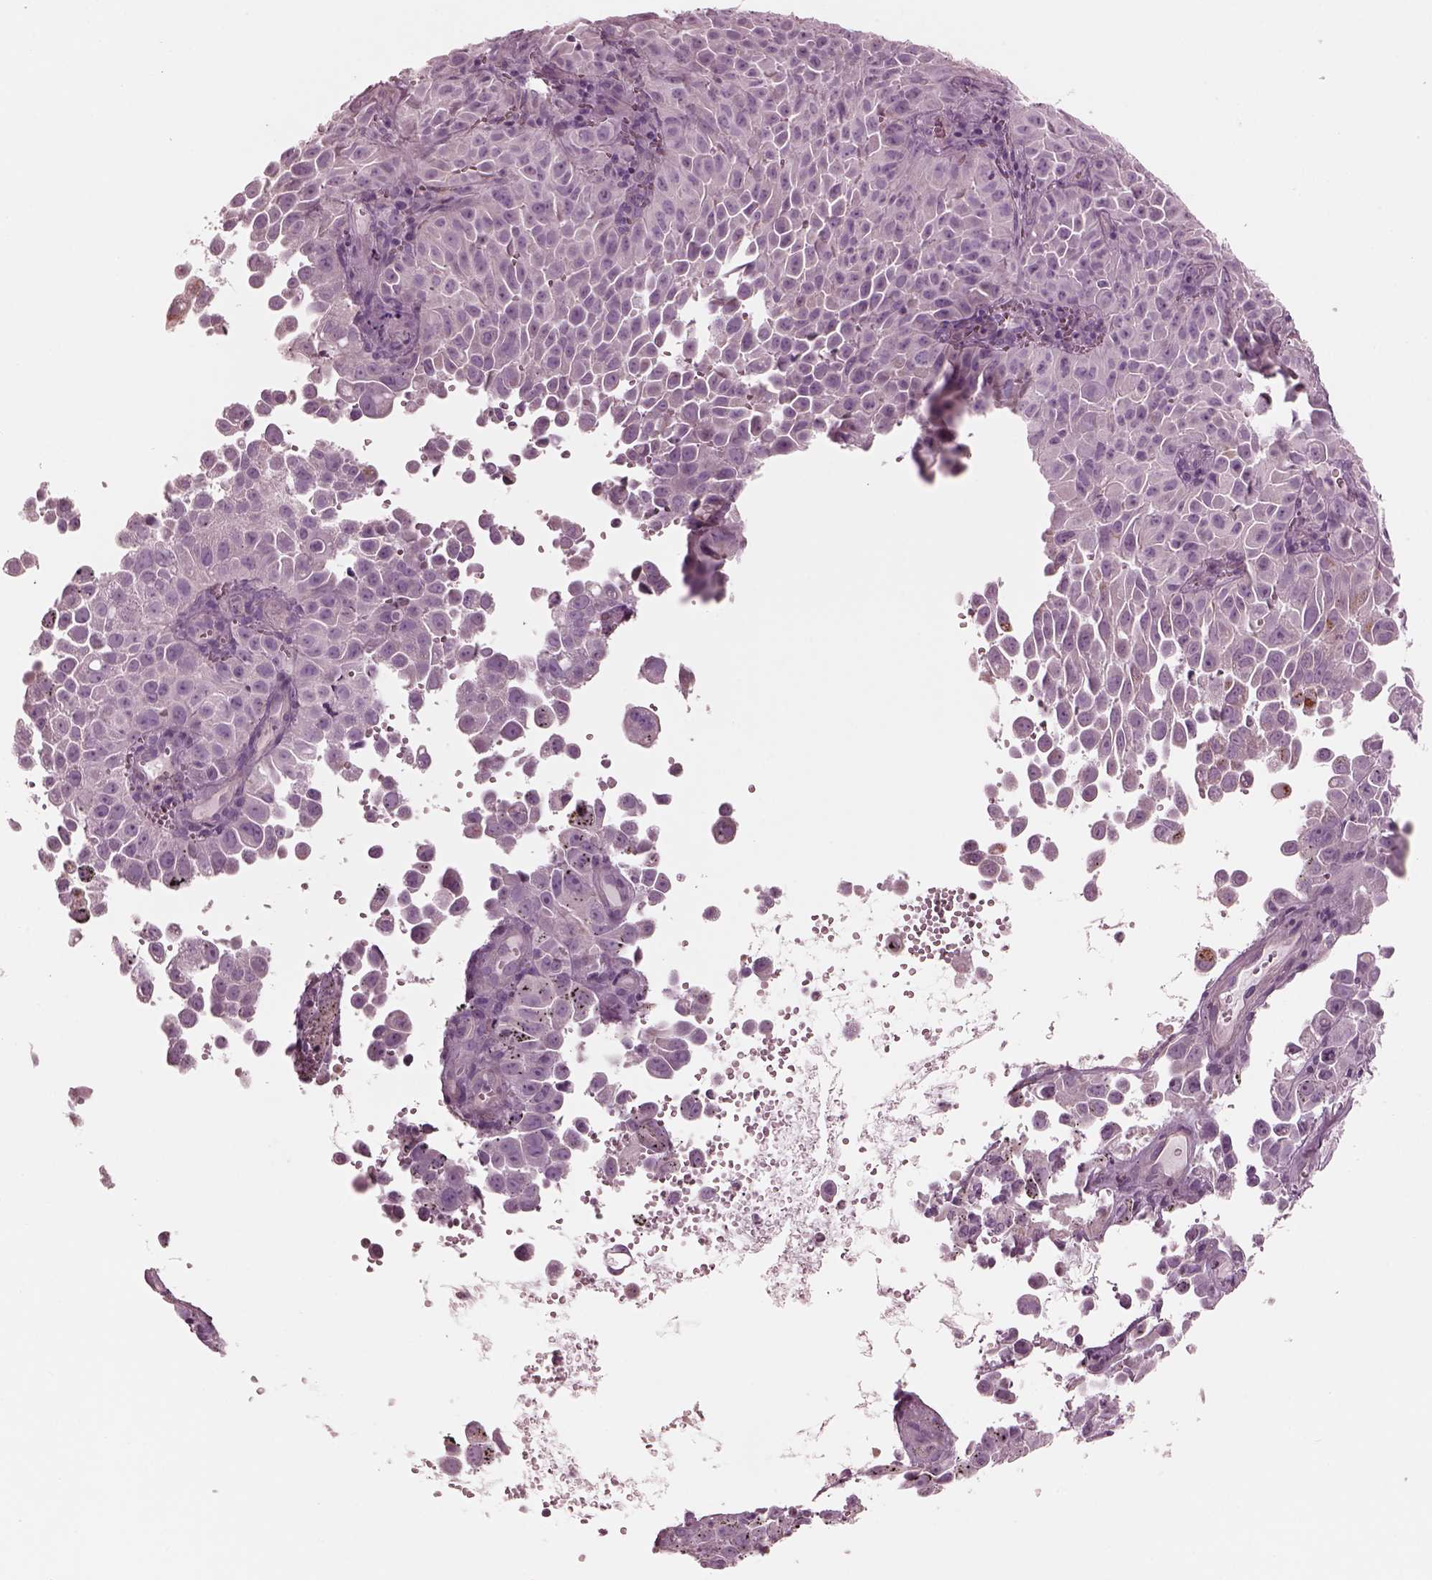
{"staining": {"intensity": "negative", "quantity": "none", "location": "none"}, "tissue": "cervical cancer", "cell_type": "Tumor cells", "image_type": "cancer", "snomed": [{"axis": "morphology", "description": "Squamous cell carcinoma, NOS"}, {"axis": "topography", "description": "Cervix"}], "caption": "Tumor cells are negative for protein expression in human cervical cancer (squamous cell carcinoma).", "gene": "ELAPOR1", "patient": {"sex": "female", "age": 55}}